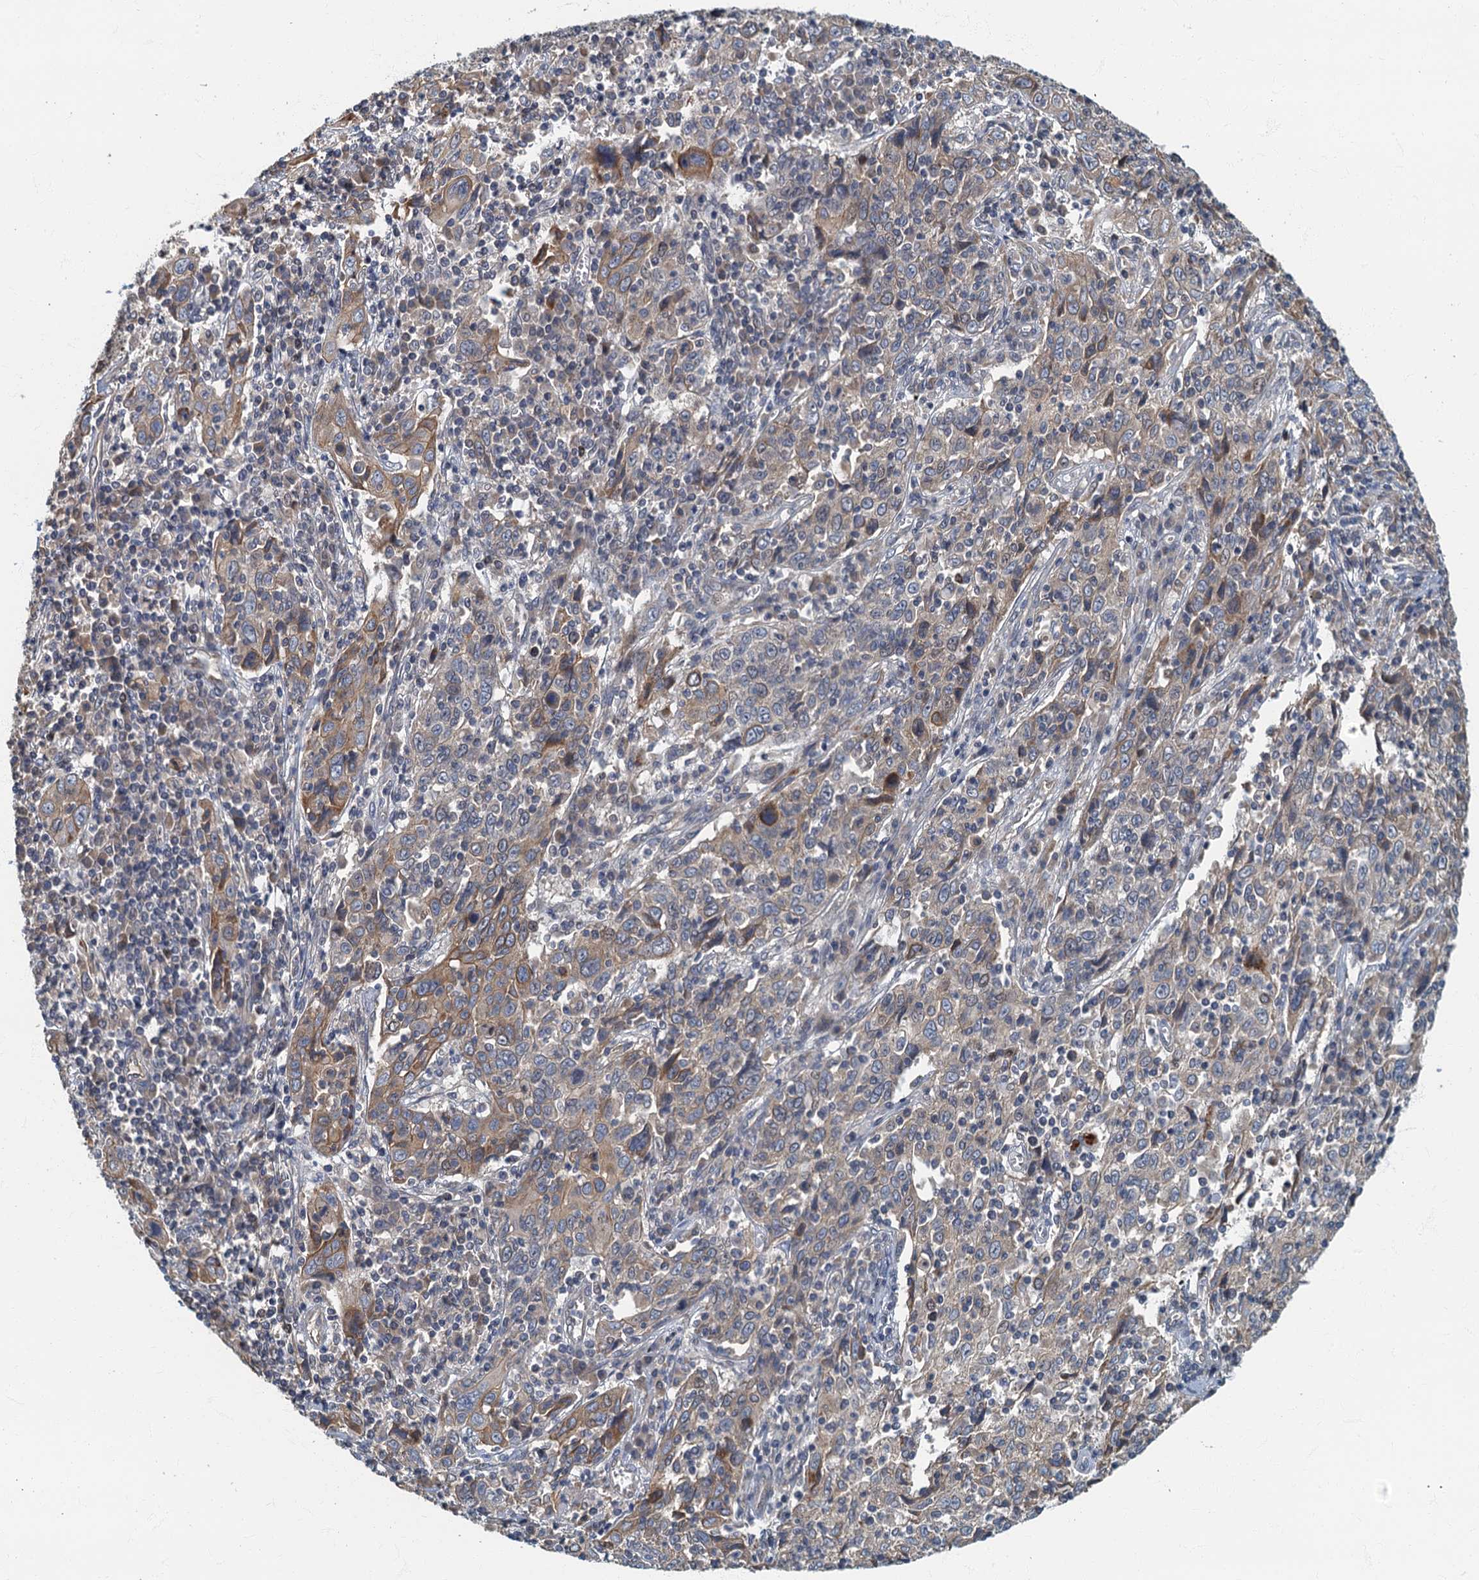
{"staining": {"intensity": "weak", "quantity": "25%-75%", "location": "cytoplasmic/membranous"}, "tissue": "cervical cancer", "cell_type": "Tumor cells", "image_type": "cancer", "snomed": [{"axis": "morphology", "description": "Squamous cell carcinoma, NOS"}, {"axis": "topography", "description": "Cervix"}], "caption": "The photomicrograph exhibits immunohistochemical staining of cervical cancer. There is weak cytoplasmic/membranous expression is appreciated in approximately 25%-75% of tumor cells.", "gene": "CKAP2L", "patient": {"sex": "female", "age": 46}}